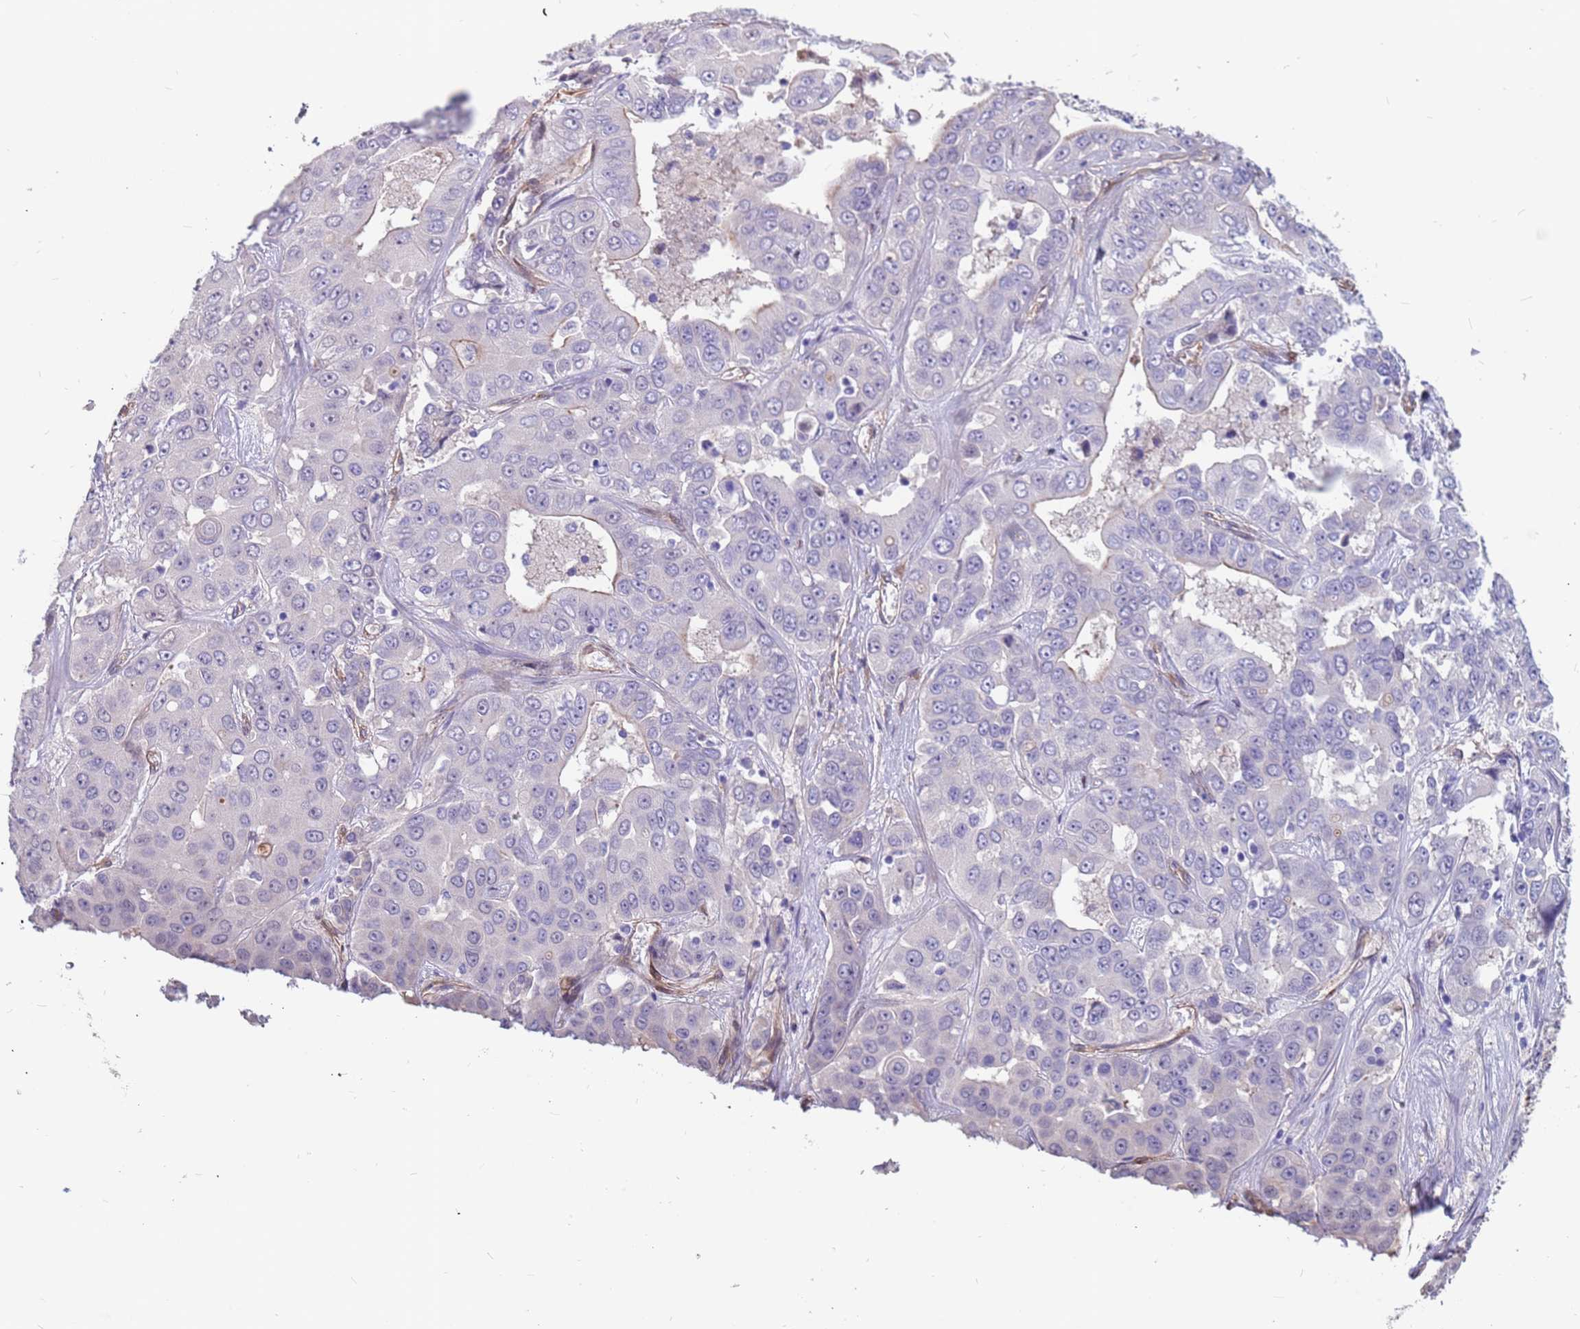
{"staining": {"intensity": "negative", "quantity": "none", "location": "none"}, "tissue": "liver cancer", "cell_type": "Tumor cells", "image_type": "cancer", "snomed": [{"axis": "morphology", "description": "Cholangiocarcinoma"}, {"axis": "topography", "description": "Liver"}], "caption": "IHC of liver cancer displays no positivity in tumor cells. The staining was performed using DAB (3,3'-diaminobenzidine) to visualize the protein expression in brown, while the nuclei were stained in blue with hematoxylin (Magnification: 20x).", "gene": "EHD2", "patient": {"sex": "female", "age": 52}}